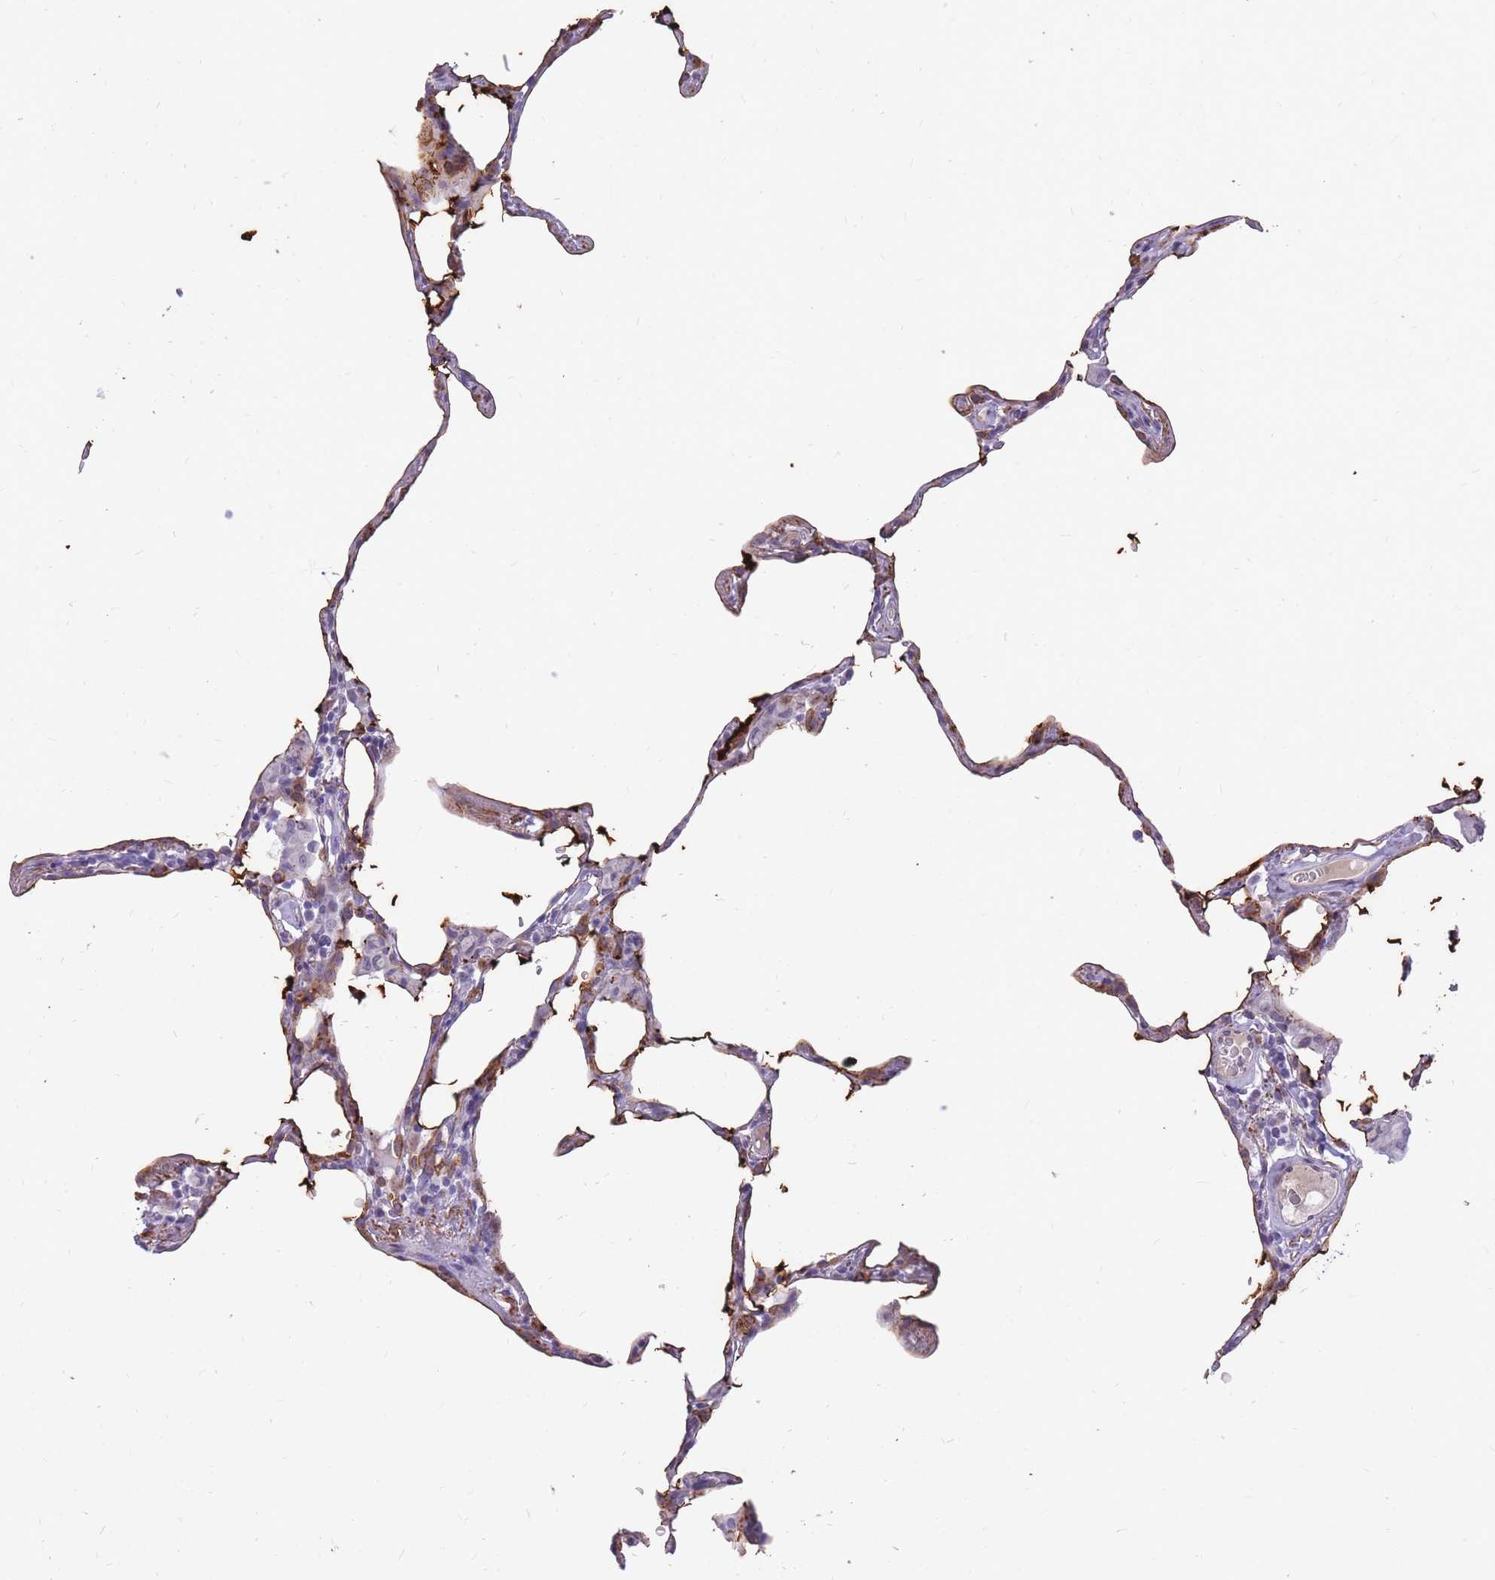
{"staining": {"intensity": "moderate", "quantity": "25%-75%", "location": "cytoplasmic/membranous"}, "tissue": "lung", "cell_type": "Alveolar cells", "image_type": "normal", "snomed": [{"axis": "morphology", "description": "Normal tissue, NOS"}, {"axis": "topography", "description": "Lung"}], "caption": "High-power microscopy captured an IHC photomicrograph of unremarkable lung, revealing moderate cytoplasmic/membranous staining in about 25%-75% of alveolar cells.", "gene": "HOOK2", "patient": {"sex": "female", "age": 57}}